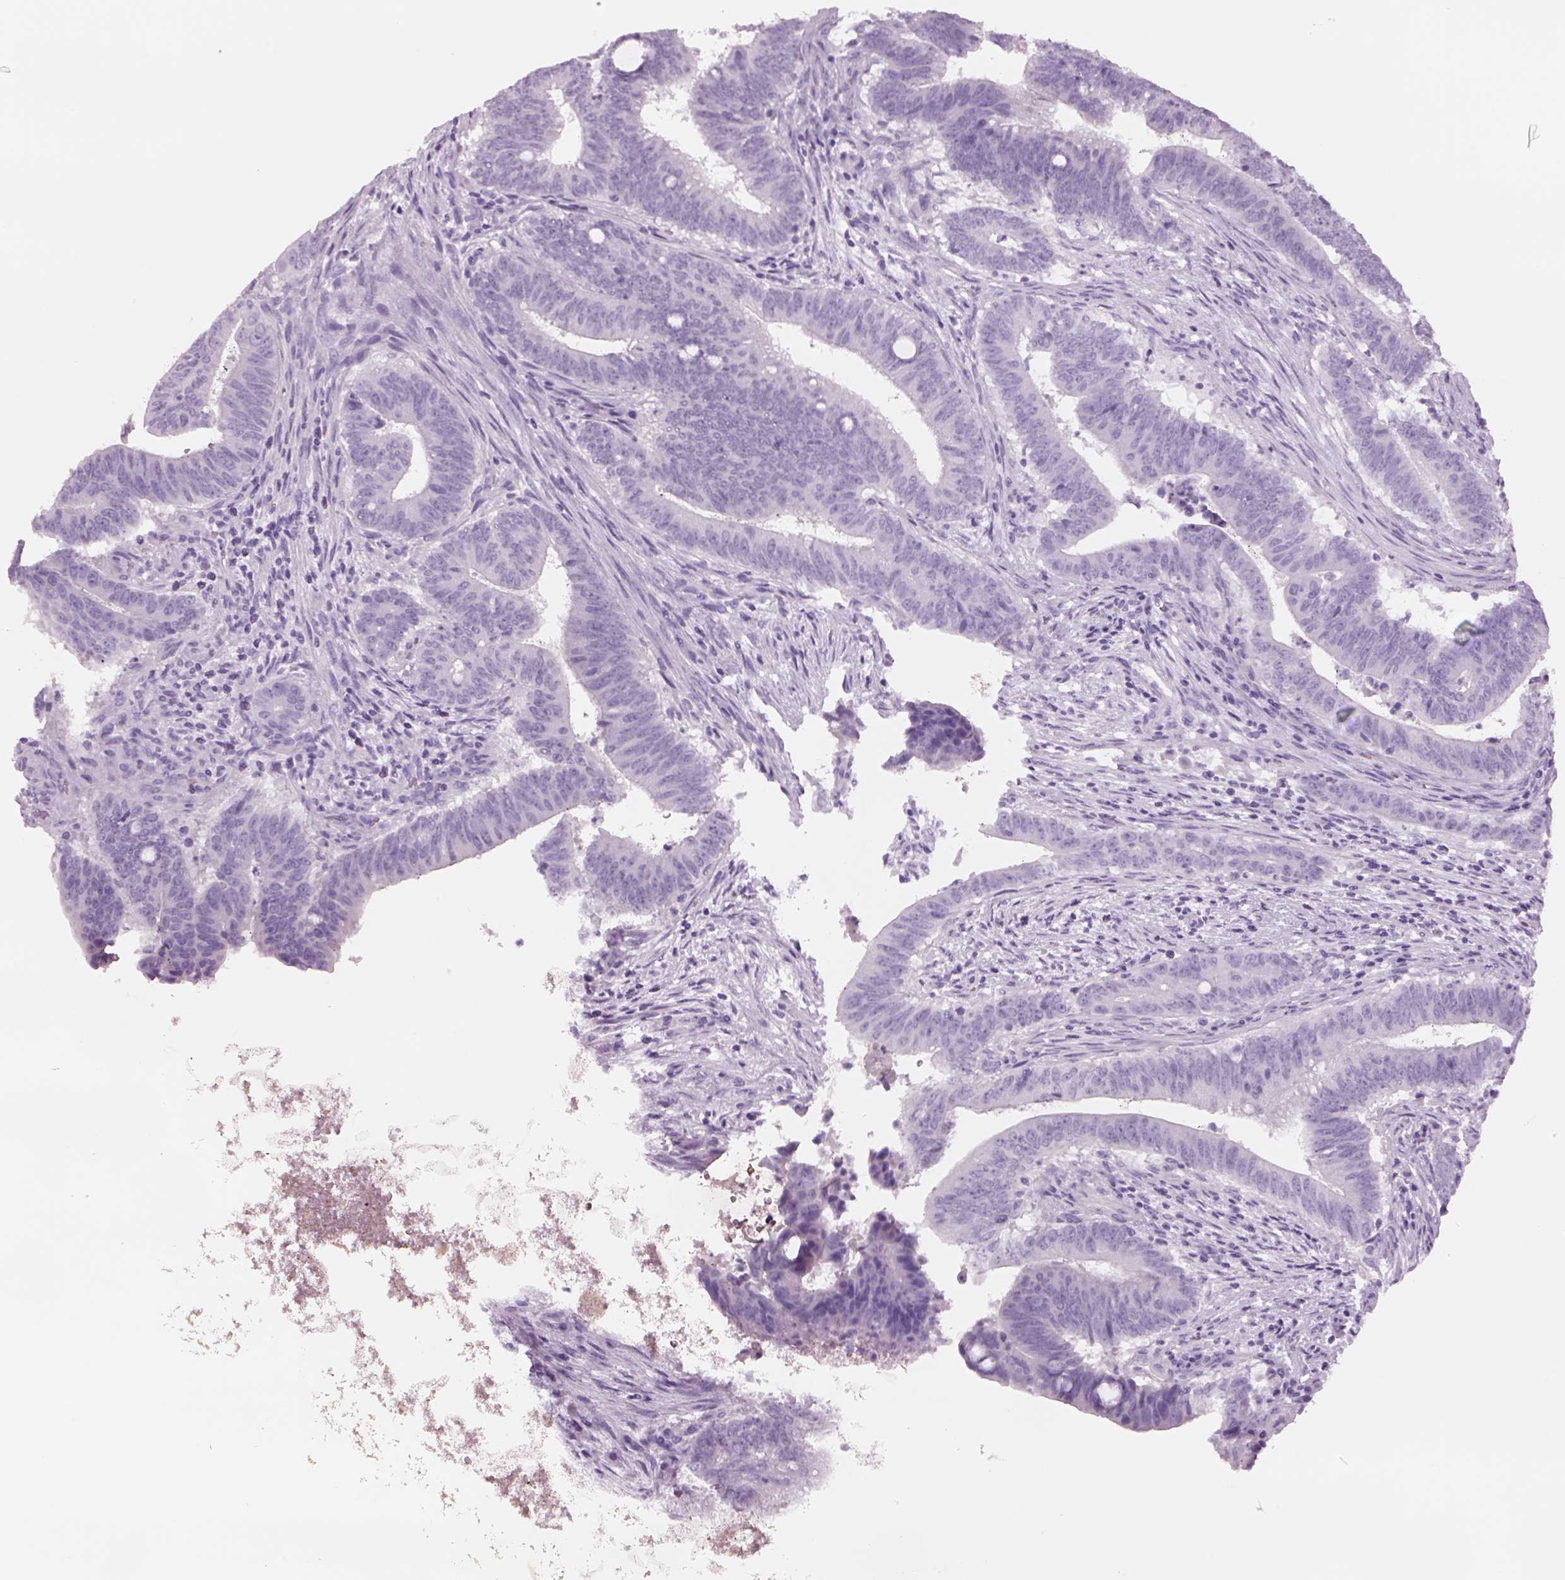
{"staining": {"intensity": "negative", "quantity": "none", "location": "none"}, "tissue": "colorectal cancer", "cell_type": "Tumor cells", "image_type": "cancer", "snomed": [{"axis": "morphology", "description": "Adenocarcinoma, NOS"}, {"axis": "topography", "description": "Colon"}], "caption": "Tumor cells show no significant staining in colorectal cancer (adenocarcinoma).", "gene": "RHO", "patient": {"sex": "female", "age": 43}}